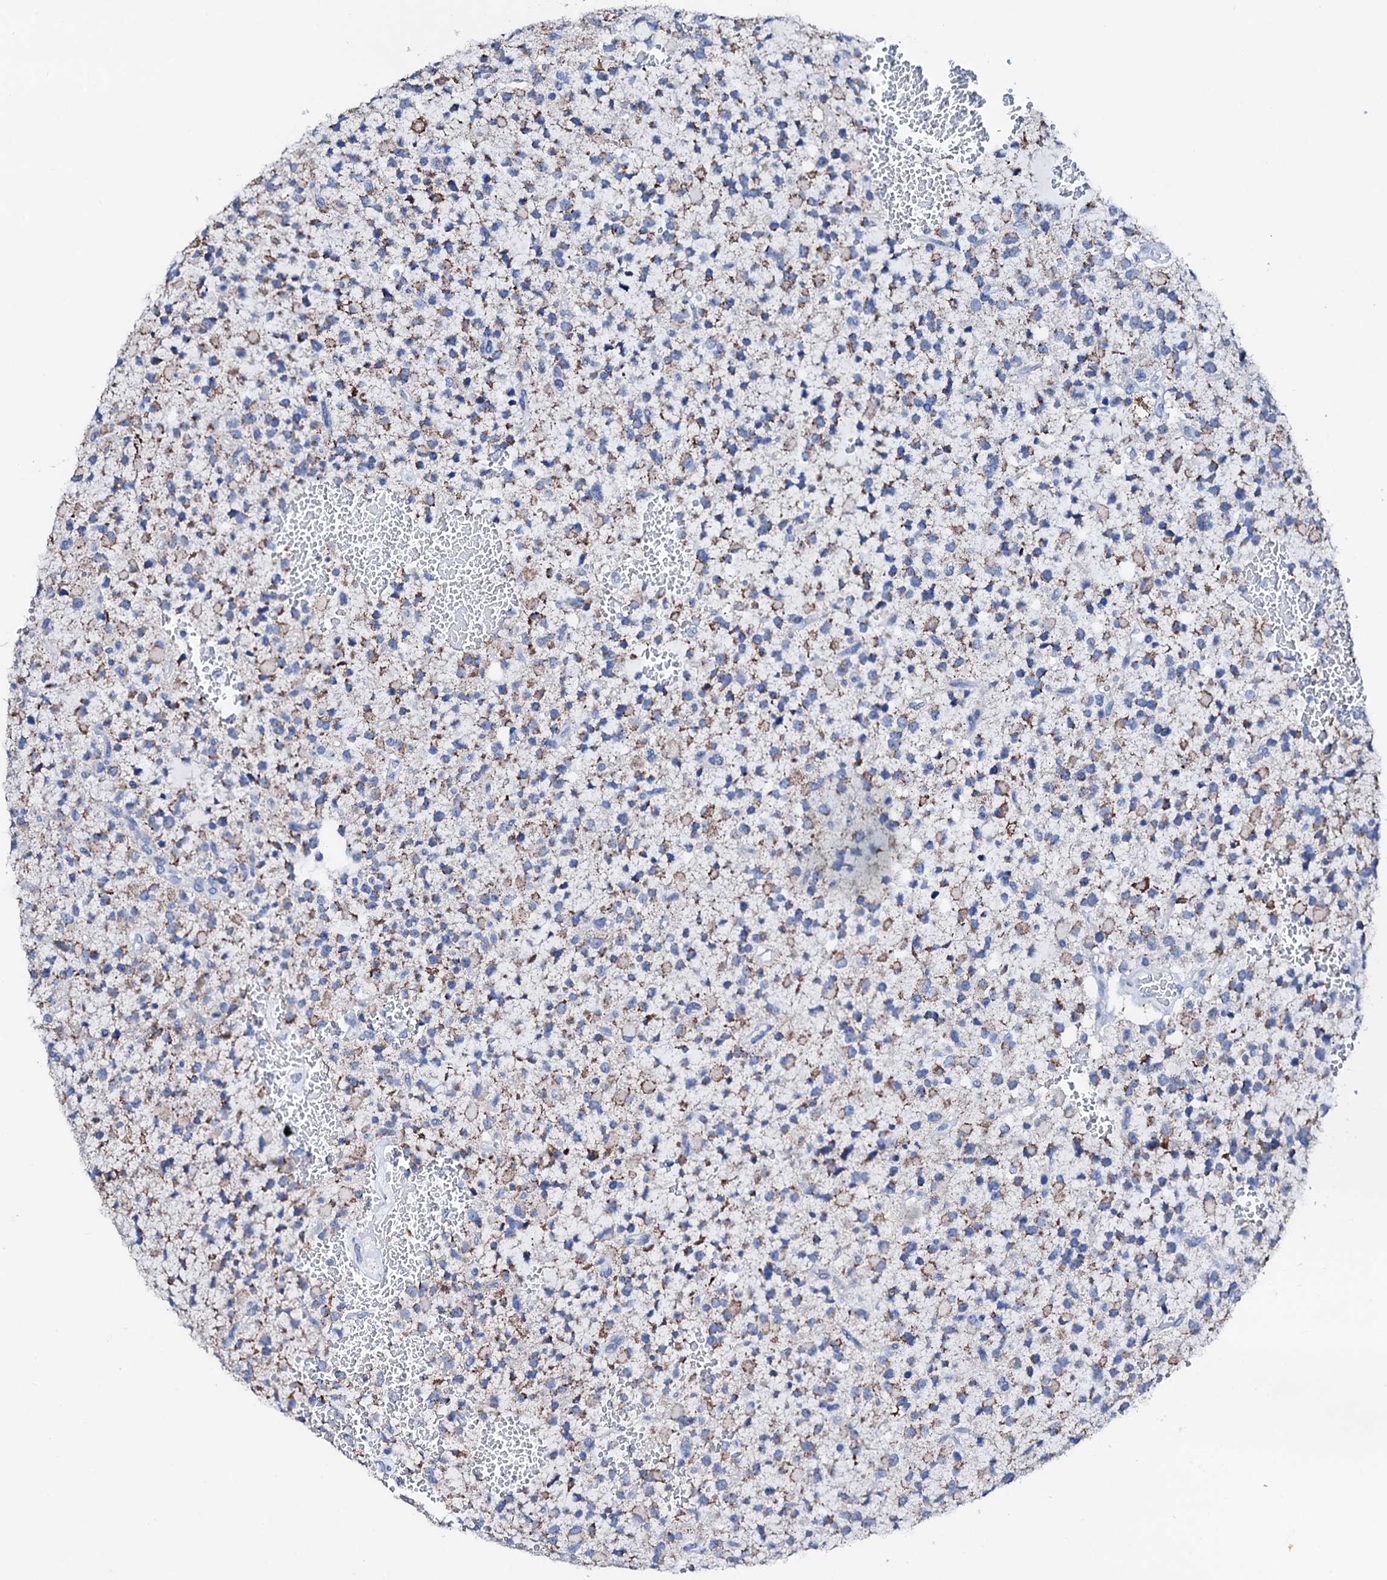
{"staining": {"intensity": "negative", "quantity": "none", "location": "none"}, "tissue": "glioma", "cell_type": "Tumor cells", "image_type": "cancer", "snomed": [{"axis": "morphology", "description": "Glioma, malignant, High grade"}, {"axis": "topography", "description": "Brain"}], "caption": "Tumor cells show no significant staining in glioma.", "gene": "NRIP2", "patient": {"sex": "male", "age": 34}}